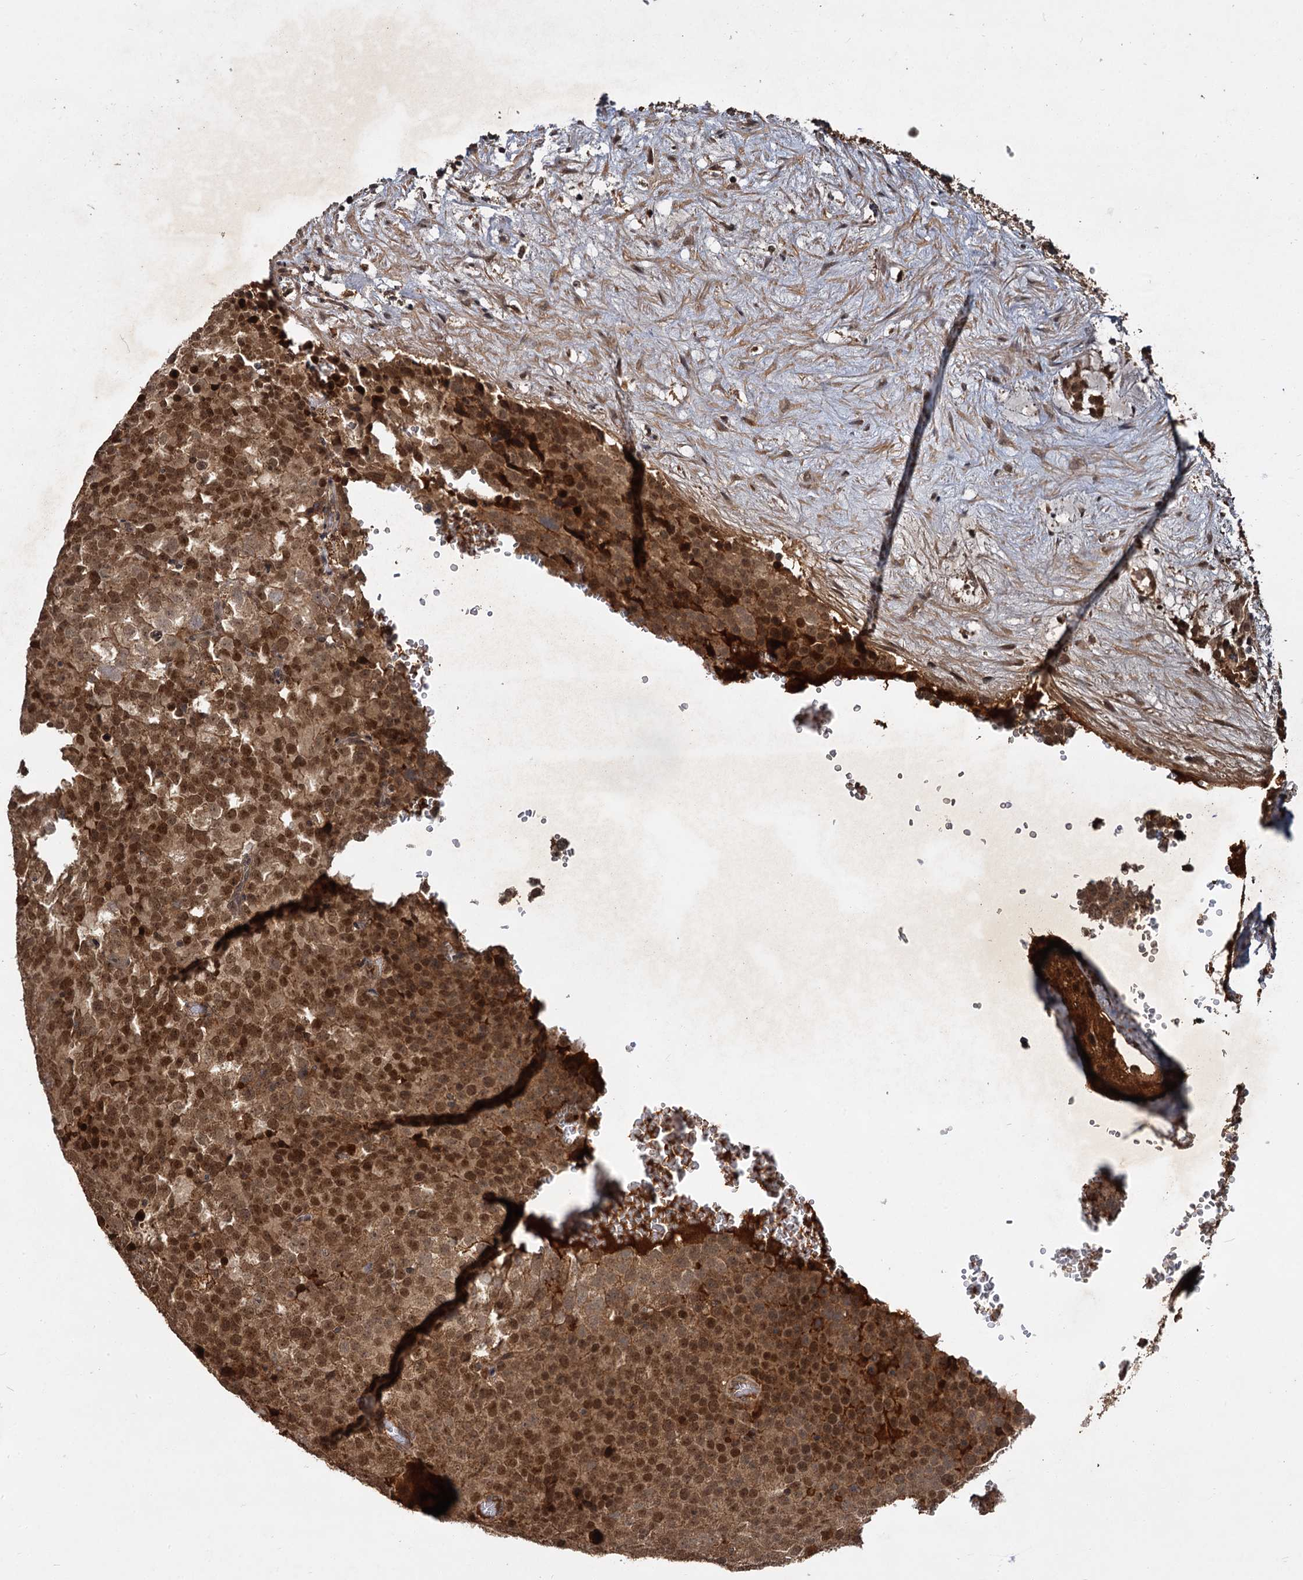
{"staining": {"intensity": "moderate", "quantity": ">75%", "location": "cytoplasmic/membranous,nuclear"}, "tissue": "testis cancer", "cell_type": "Tumor cells", "image_type": "cancer", "snomed": [{"axis": "morphology", "description": "Seminoma, NOS"}, {"axis": "topography", "description": "Testis"}], "caption": "A photomicrograph of seminoma (testis) stained for a protein reveals moderate cytoplasmic/membranous and nuclear brown staining in tumor cells.", "gene": "MBD6", "patient": {"sex": "male", "age": 71}}